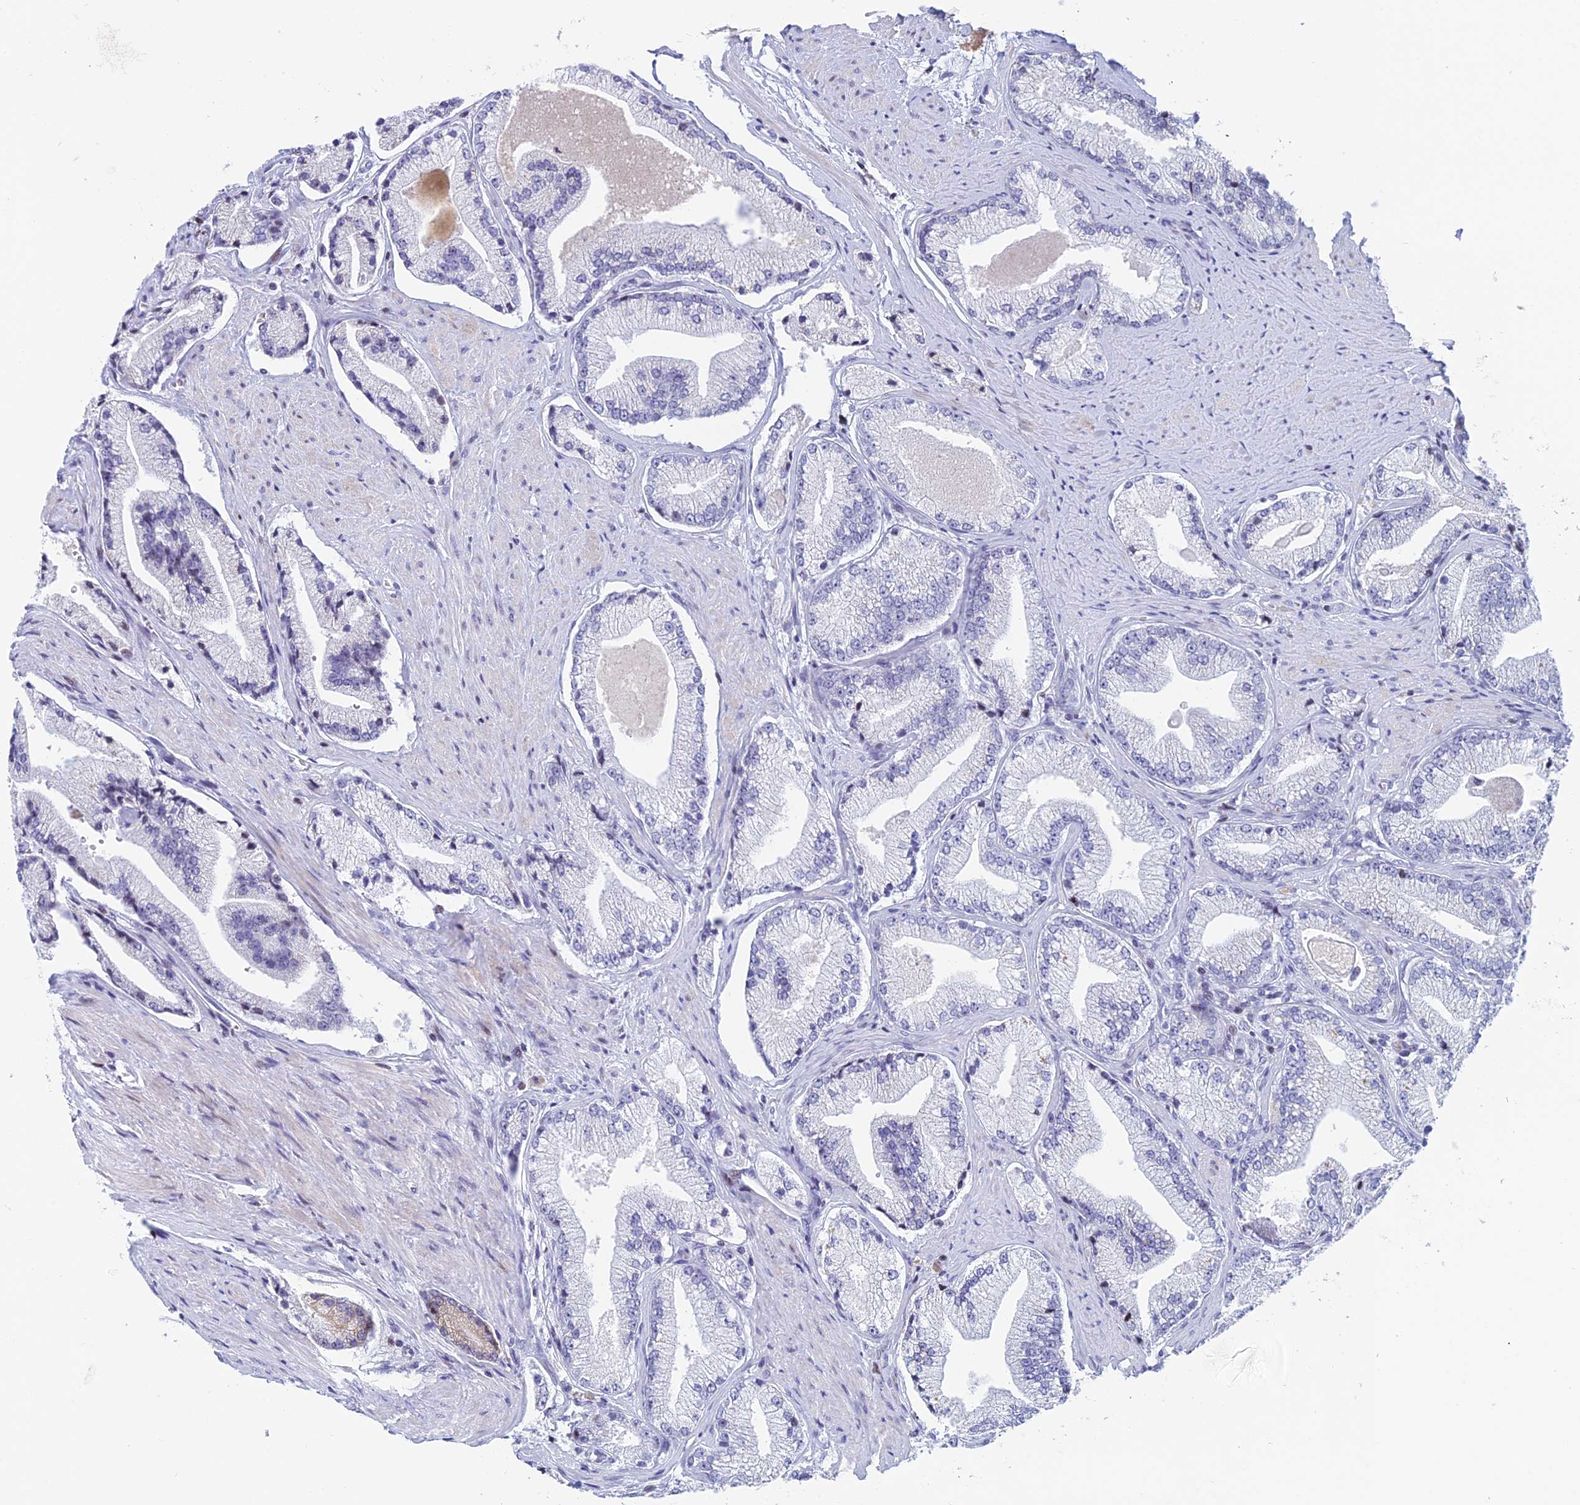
{"staining": {"intensity": "negative", "quantity": "none", "location": "none"}, "tissue": "prostate cancer", "cell_type": "Tumor cells", "image_type": "cancer", "snomed": [{"axis": "morphology", "description": "Adenocarcinoma, High grade"}, {"axis": "topography", "description": "Prostate"}], "caption": "The immunohistochemistry (IHC) photomicrograph has no significant expression in tumor cells of adenocarcinoma (high-grade) (prostate) tissue. (DAB (3,3'-diaminobenzidine) IHC, high magnification).", "gene": "REXO5", "patient": {"sex": "male", "age": 67}}